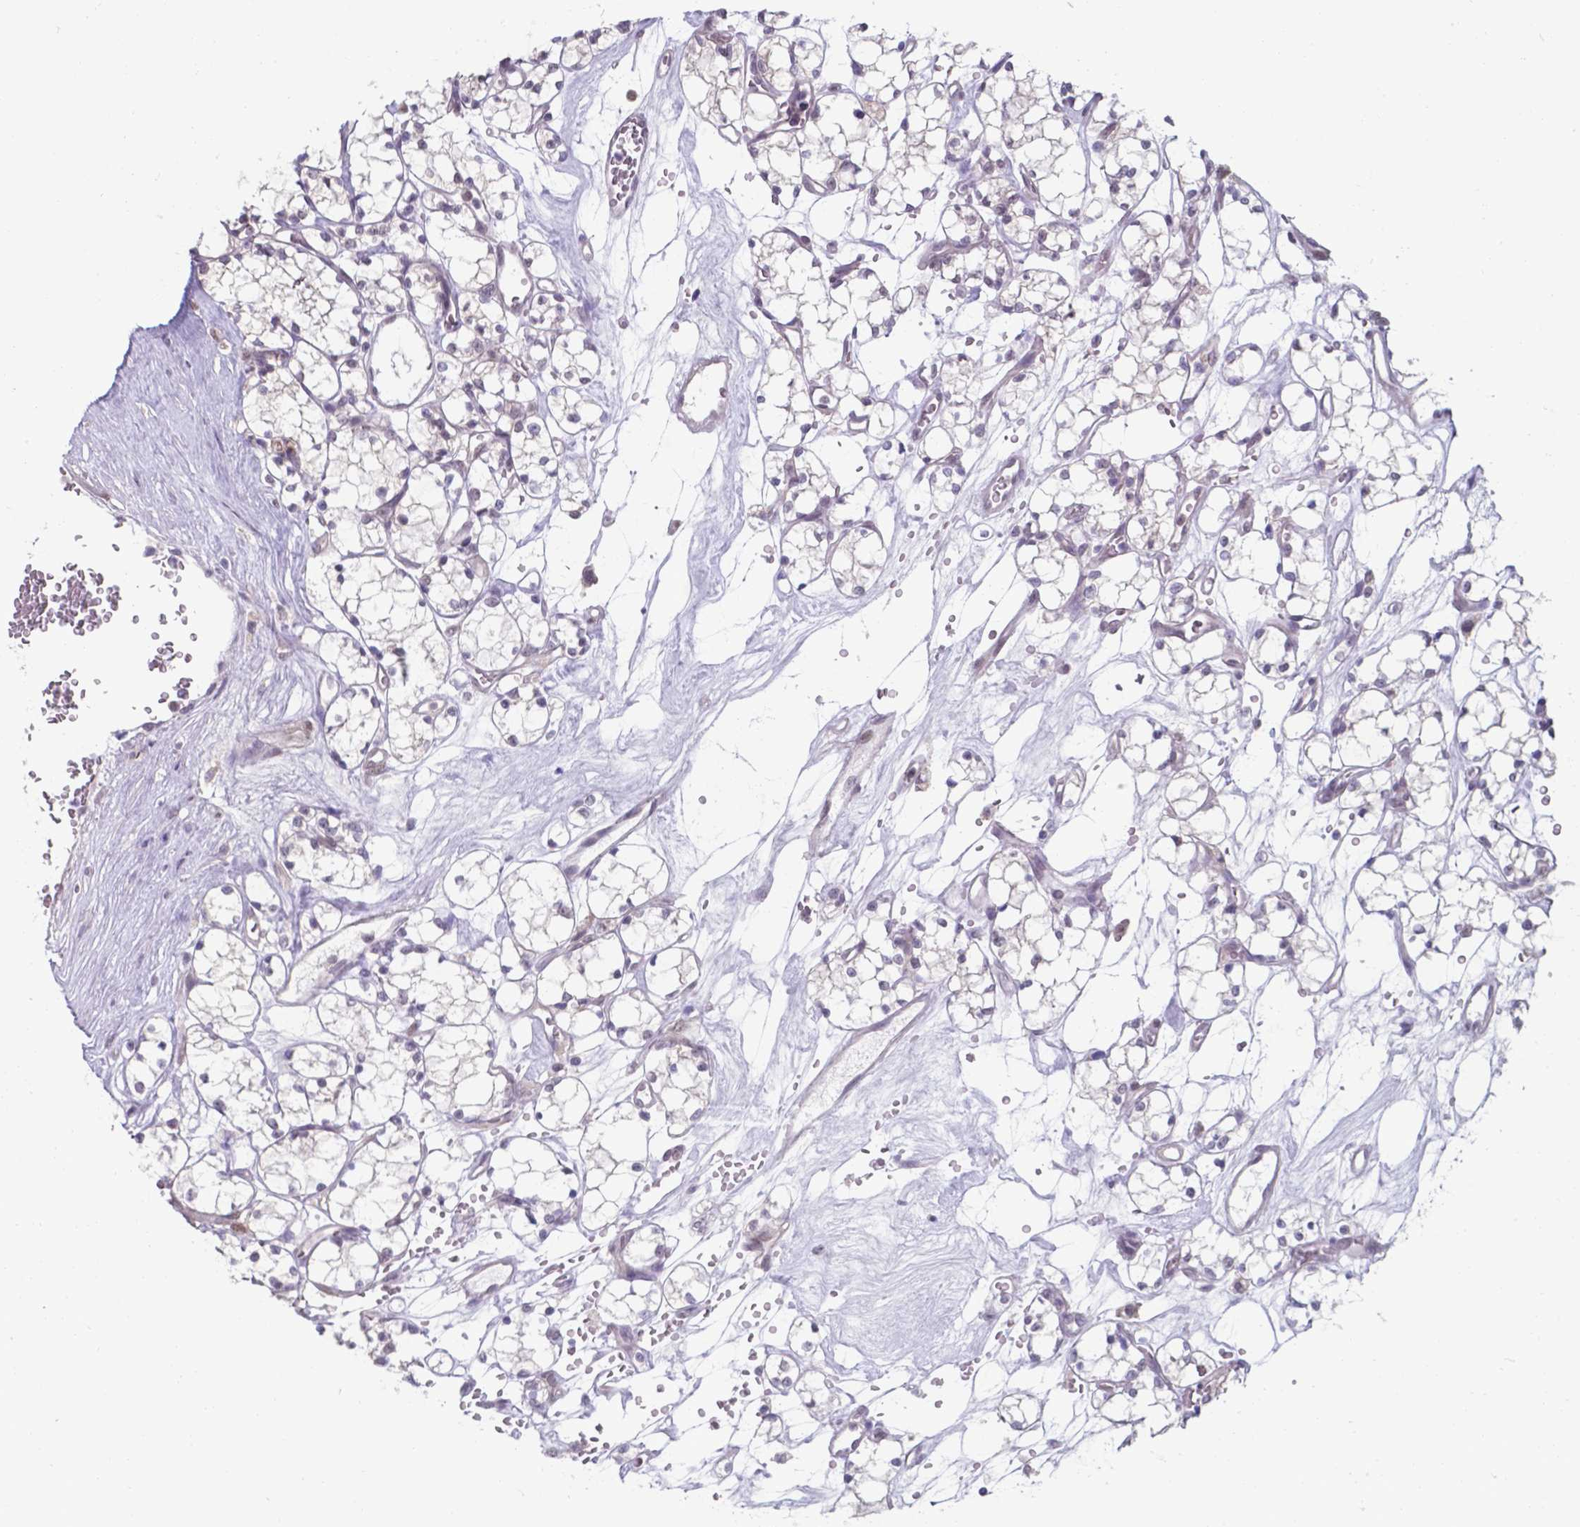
{"staining": {"intensity": "negative", "quantity": "none", "location": "none"}, "tissue": "renal cancer", "cell_type": "Tumor cells", "image_type": "cancer", "snomed": [{"axis": "morphology", "description": "Adenocarcinoma, NOS"}, {"axis": "topography", "description": "Kidney"}], "caption": "Renal adenocarcinoma stained for a protein using immunohistochemistry reveals no positivity tumor cells.", "gene": "UBE2E2", "patient": {"sex": "female", "age": 69}}